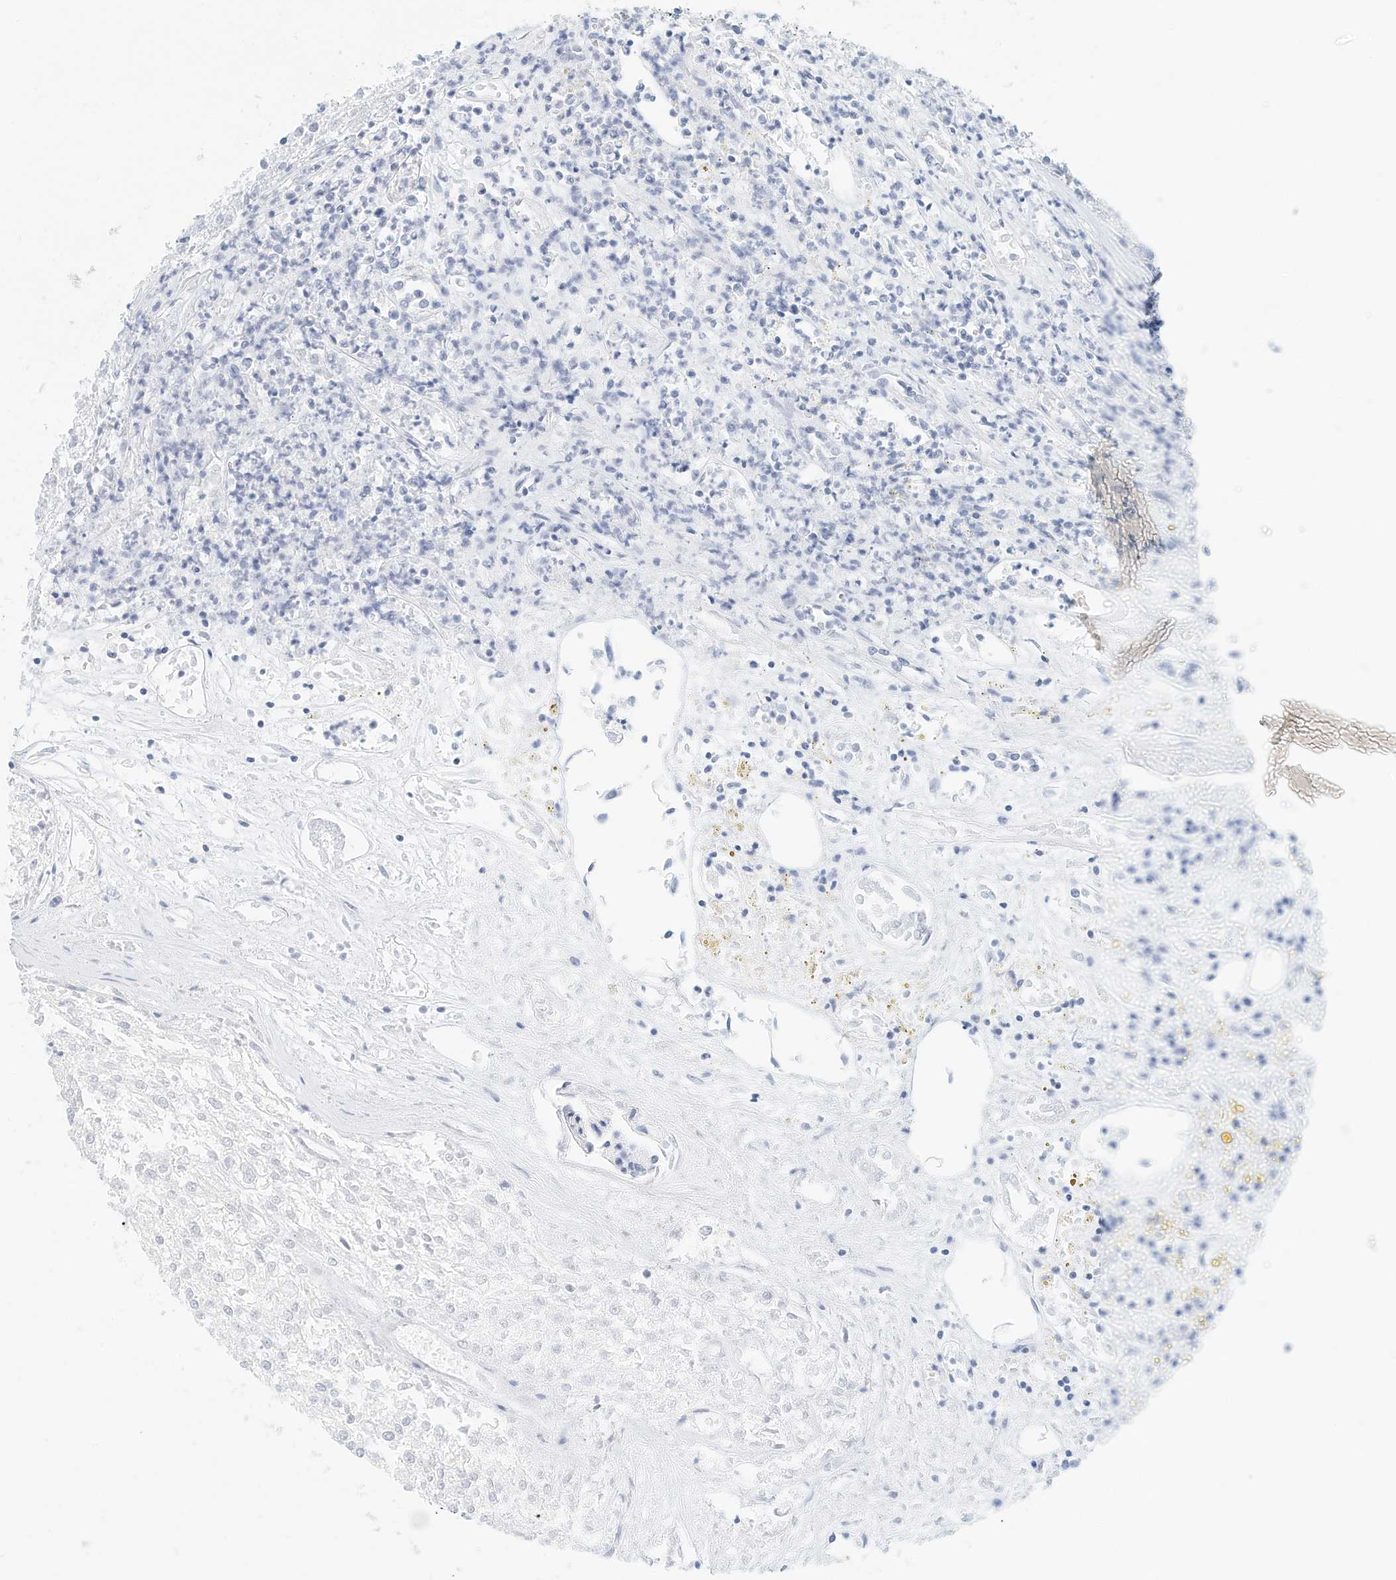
{"staining": {"intensity": "negative", "quantity": "none", "location": "none"}, "tissue": "renal cancer", "cell_type": "Tumor cells", "image_type": "cancer", "snomed": [{"axis": "morphology", "description": "Adenocarcinoma, NOS"}, {"axis": "topography", "description": "Kidney"}], "caption": "DAB (3,3'-diaminobenzidine) immunohistochemical staining of human renal cancer (adenocarcinoma) exhibits no significant positivity in tumor cells.", "gene": "ARHGAP28", "patient": {"sex": "female", "age": 54}}